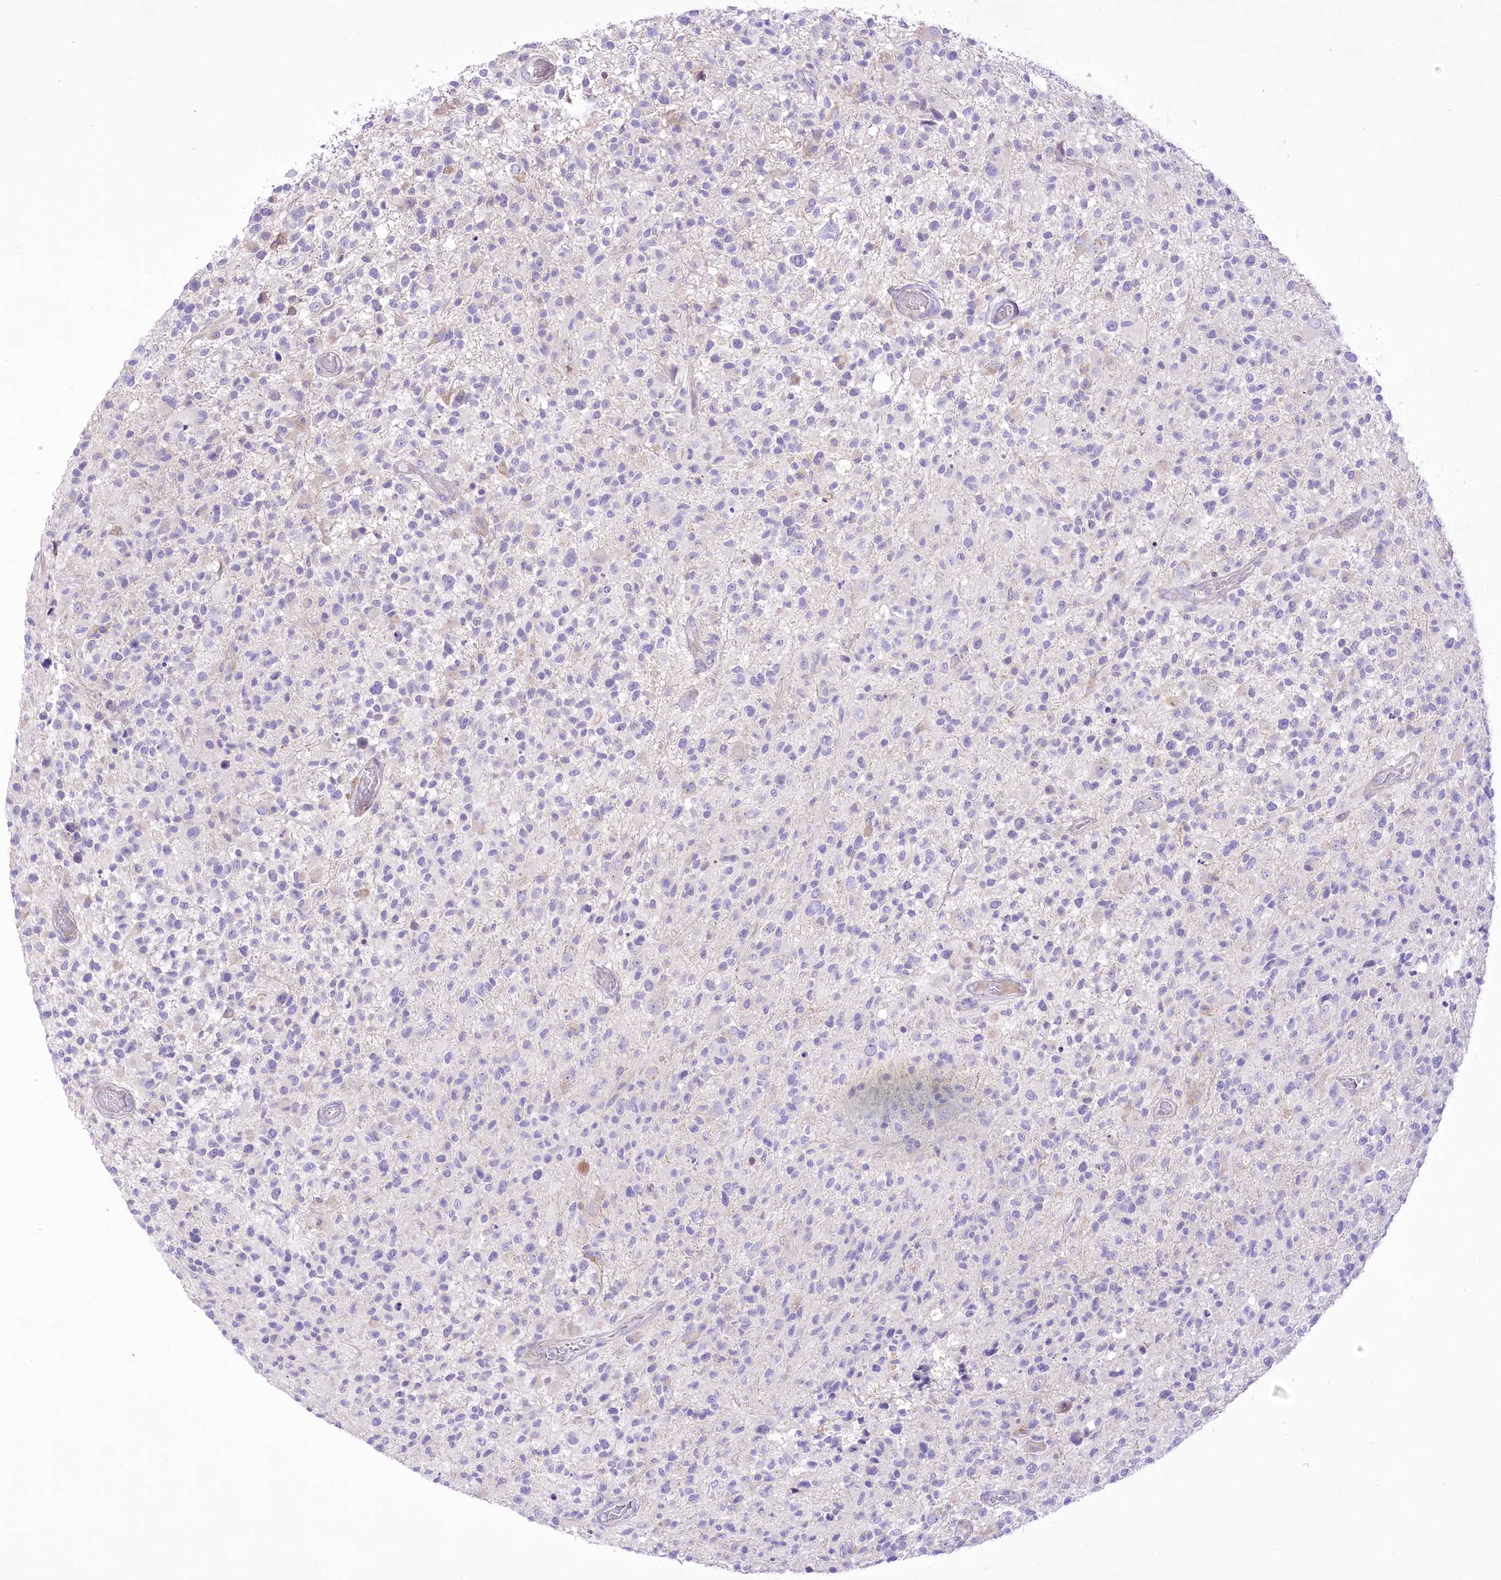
{"staining": {"intensity": "negative", "quantity": "none", "location": "none"}, "tissue": "glioma", "cell_type": "Tumor cells", "image_type": "cancer", "snomed": [{"axis": "morphology", "description": "Glioma, malignant, High grade"}, {"axis": "morphology", "description": "Glioblastoma, NOS"}, {"axis": "topography", "description": "Brain"}], "caption": "Glioma was stained to show a protein in brown. There is no significant staining in tumor cells. The staining is performed using DAB brown chromogen with nuclei counter-stained in using hematoxylin.", "gene": "HELT", "patient": {"sex": "male", "age": 60}}